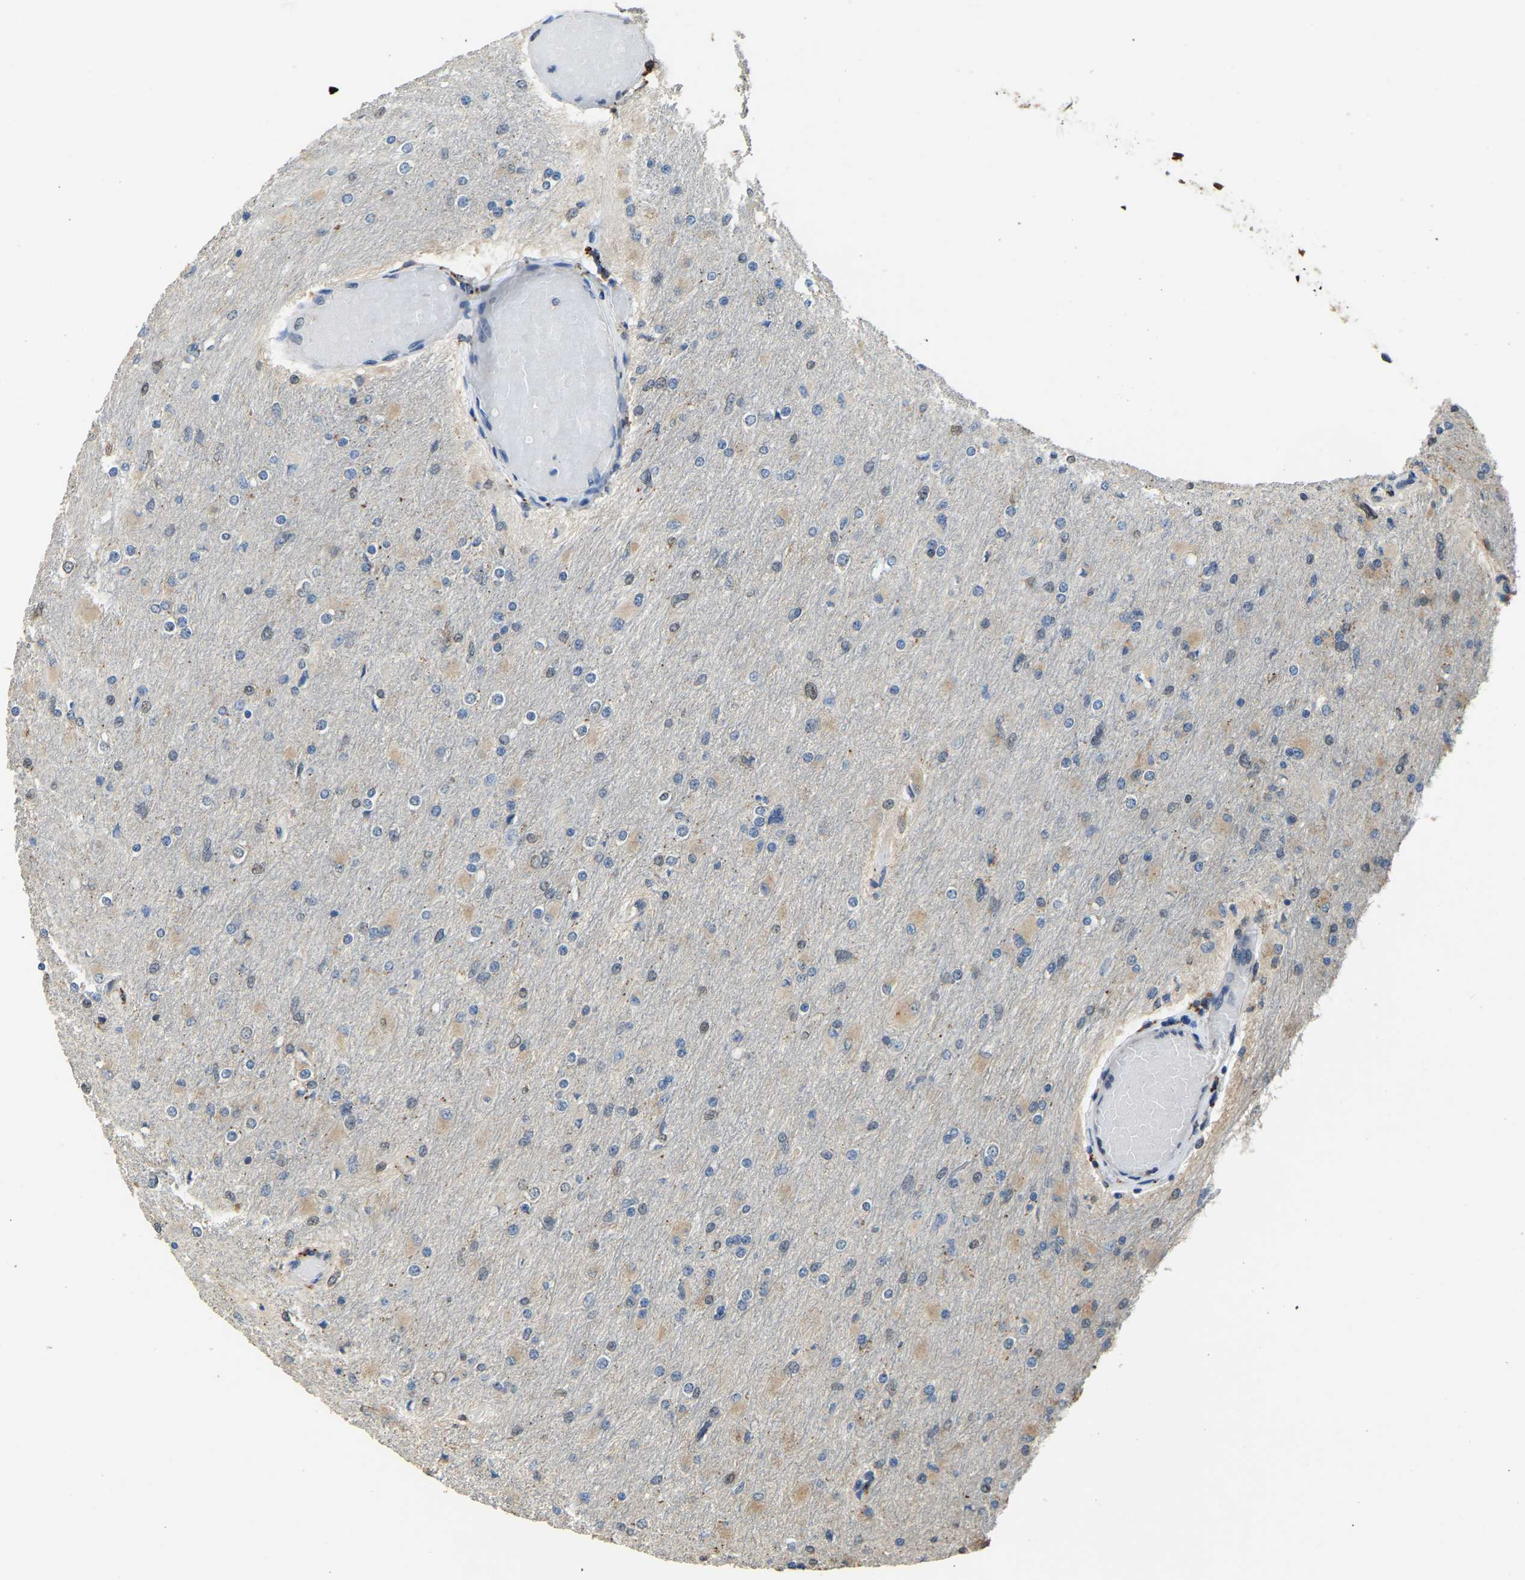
{"staining": {"intensity": "weak", "quantity": "<25%", "location": "nuclear"}, "tissue": "glioma", "cell_type": "Tumor cells", "image_type": "cancer", "snomed": [{"axis": "morphology", "description": "Glioma, malignant, High grade"}, {"axis": "topography", "description": "Cerebral cortex"}], "caption": "The immunohistochemistry (IHC) histopathology image has no significant expression in tumor cells of glioma tissue. (Stains: DAB immunohistochemistry (IHC) with hematoxylin counter stain, Microscopy: brightfield microscopy at high magnification).", "gene": "NANS", "patient": {"sex": "female", "age": 36}}